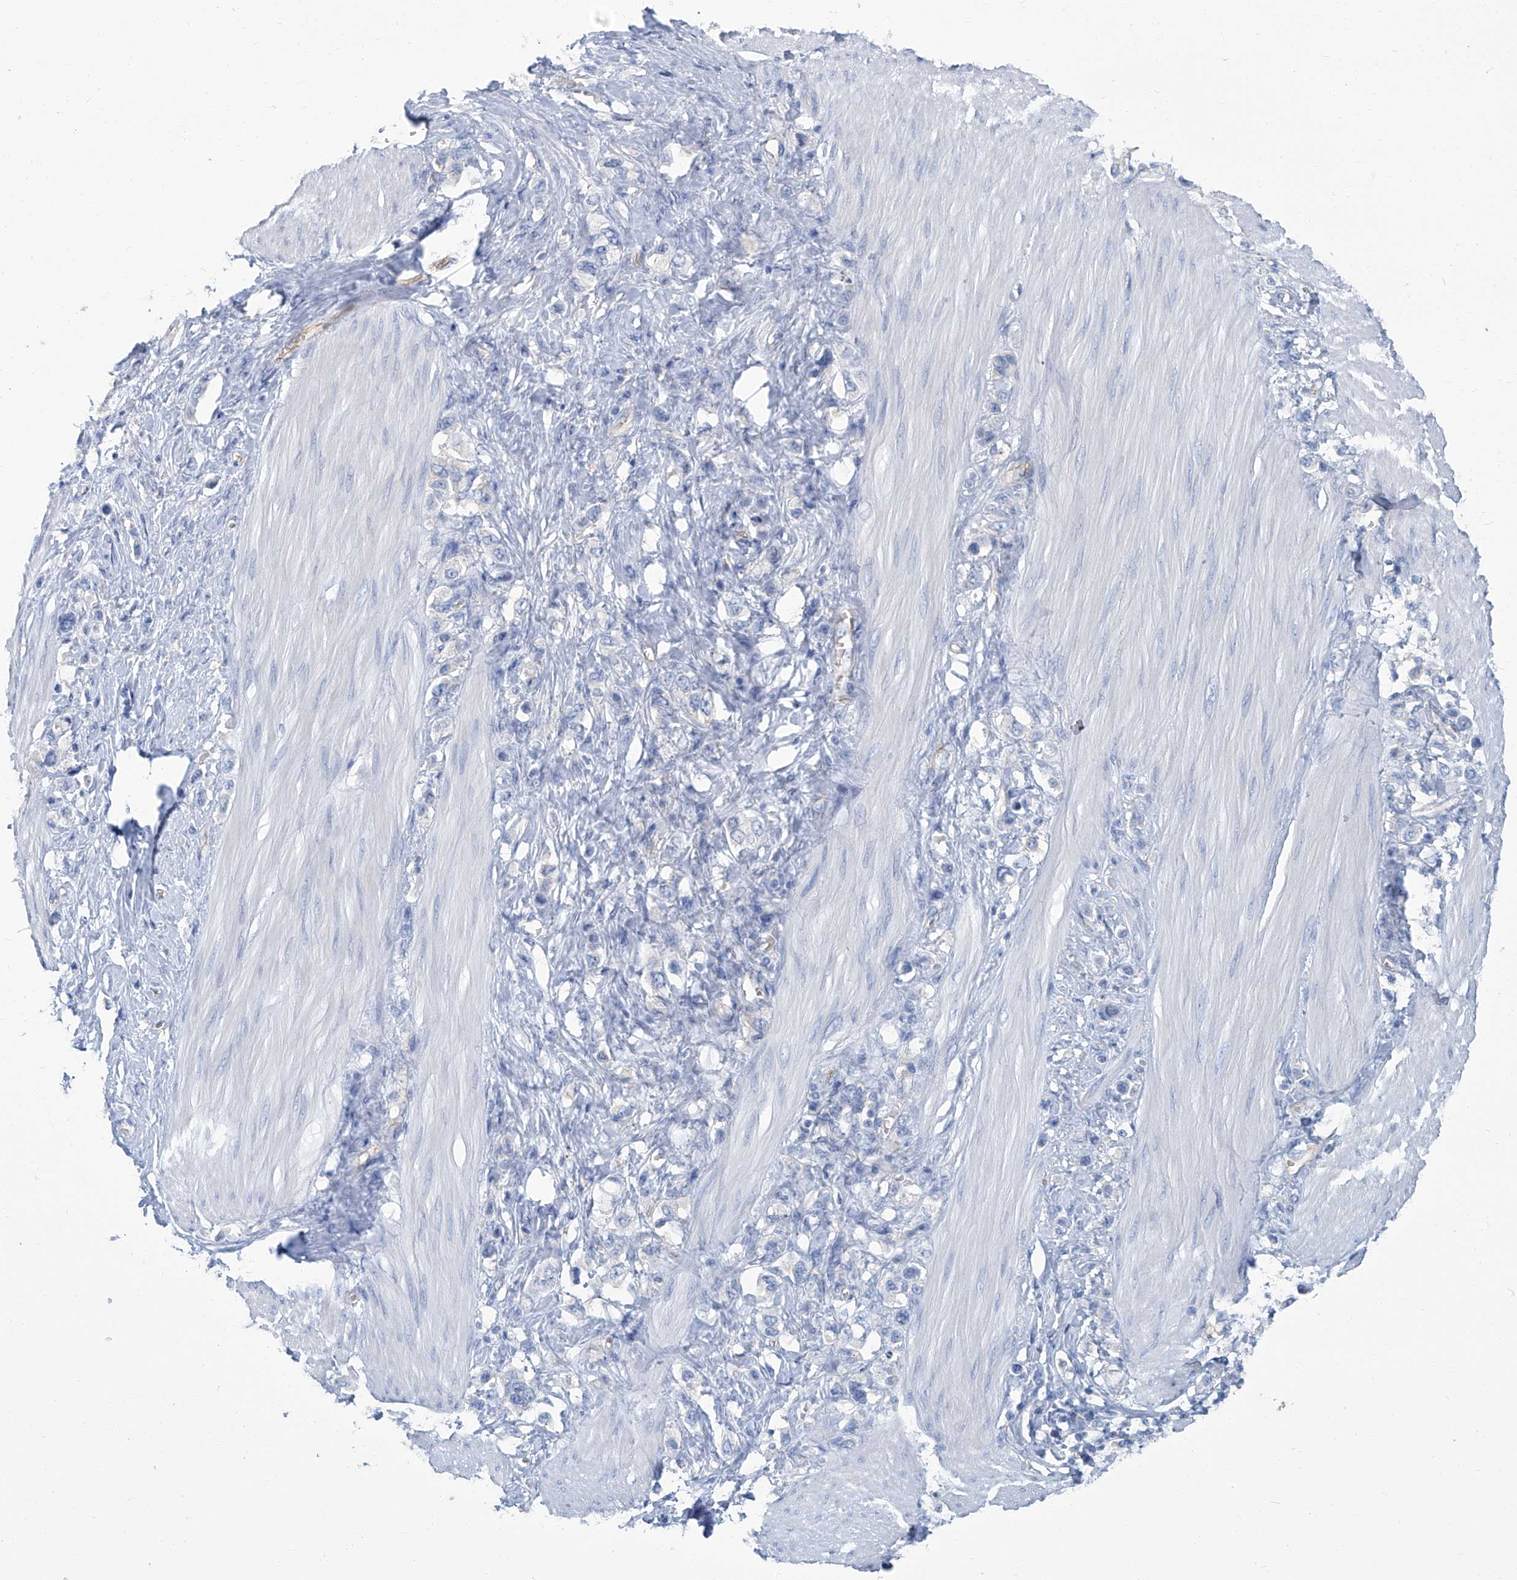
{"staining": {"intensity": "negative", "quantity": "none", "location": "none"}, "tissue": "stomach cancer", "cell_type": "Tumor cells", "image_type": "cancer", "snomed": [{"axis": "morphology", "description": "Adenocarcinoma, NOS"}, {"axis": "topography", "description": "Stomach"}], "caption": "Tumor cells show no significant staining in stomach adenocarcinoma.", "gene": "PFKL", "patient": {"sex": "female", "age": 65}}